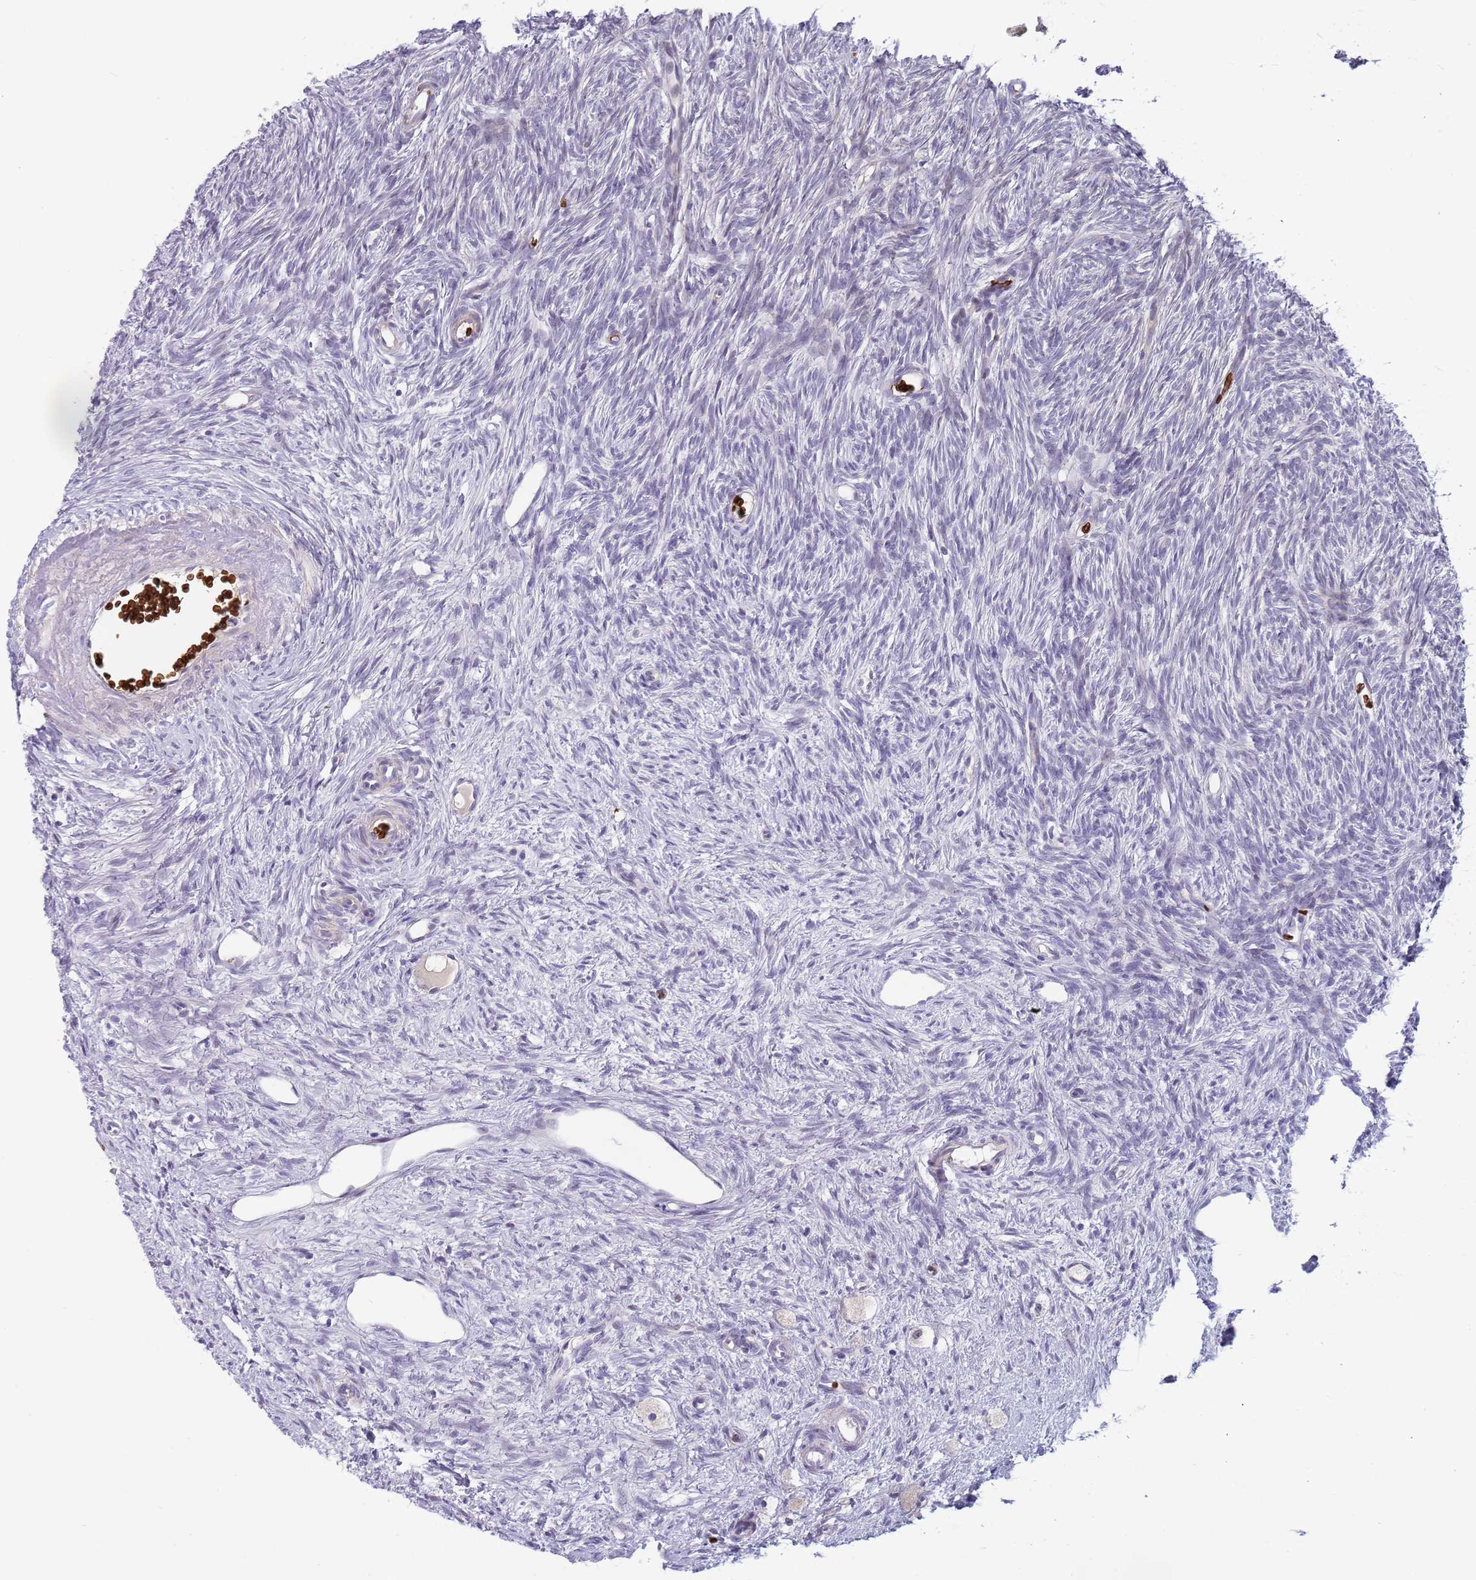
{"staining": {"intensity": "negative", "quantity": "none", "location": "none"}, "tissue": "ovary", "cell_type": "Ovarian stroma cells", "image_type": "normal", "snomed": [{"axis": "morphology", "description": "Normal tissue, NOS"}, {"axis": "topography", "description": "Ovary"}], "caption": "IHC photomicrograph of unremarkable human ovary stained for a protein (brown), which displays no staining in ovarian stroma cells. (Brightfield microscopy of DAB (3,3'-diaminobenzidine) IHC at high magnification).", "gene": "LYPD6B", "patient": {"sex": "female", "age": 51}}